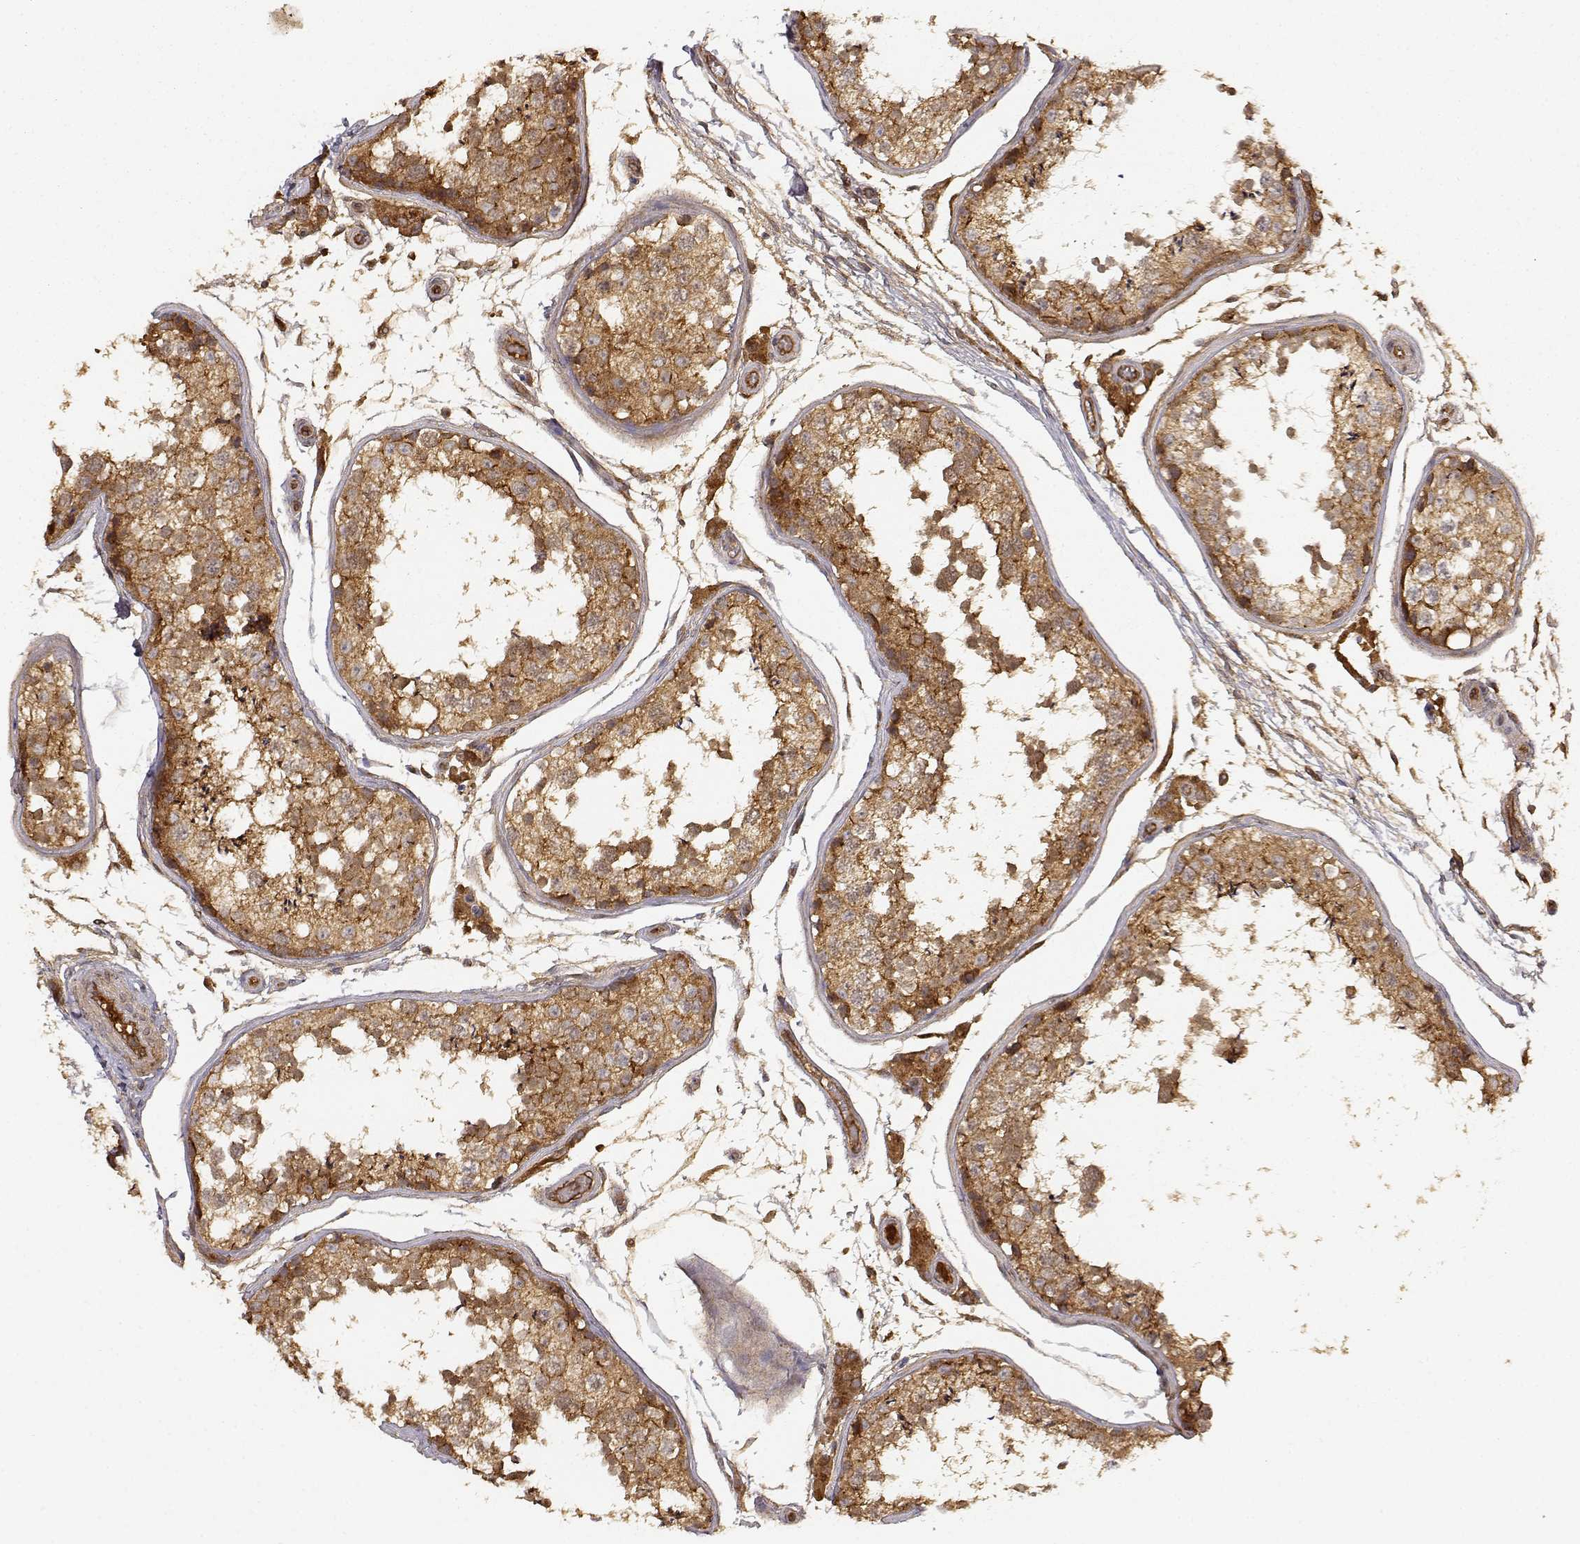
{"staining": {"intensity": "moderate", "quantity": ">75%", "location": "cytoplasmic/membranous"}, "tissue": "testis", "cell_type": "Cells in seminiferous ducts", "image_type": "normal", "snomed": [{"axis": "morphology", "description": "Normal tissue, NOS"}, {"axis": "topography", "description": "Testis"}], "caption": "Protein staining of normal testis demonstrates moderate cytoplasmic/membranous positivity in approximately >75% of cells in seminiferous ducts. Immunohistochemistry (ihc) stains the protein of interest in brown and the nuclei are stained blue.", "gene": "CDK5RAP2", "patient": {"sex": "male", "age": 29}}